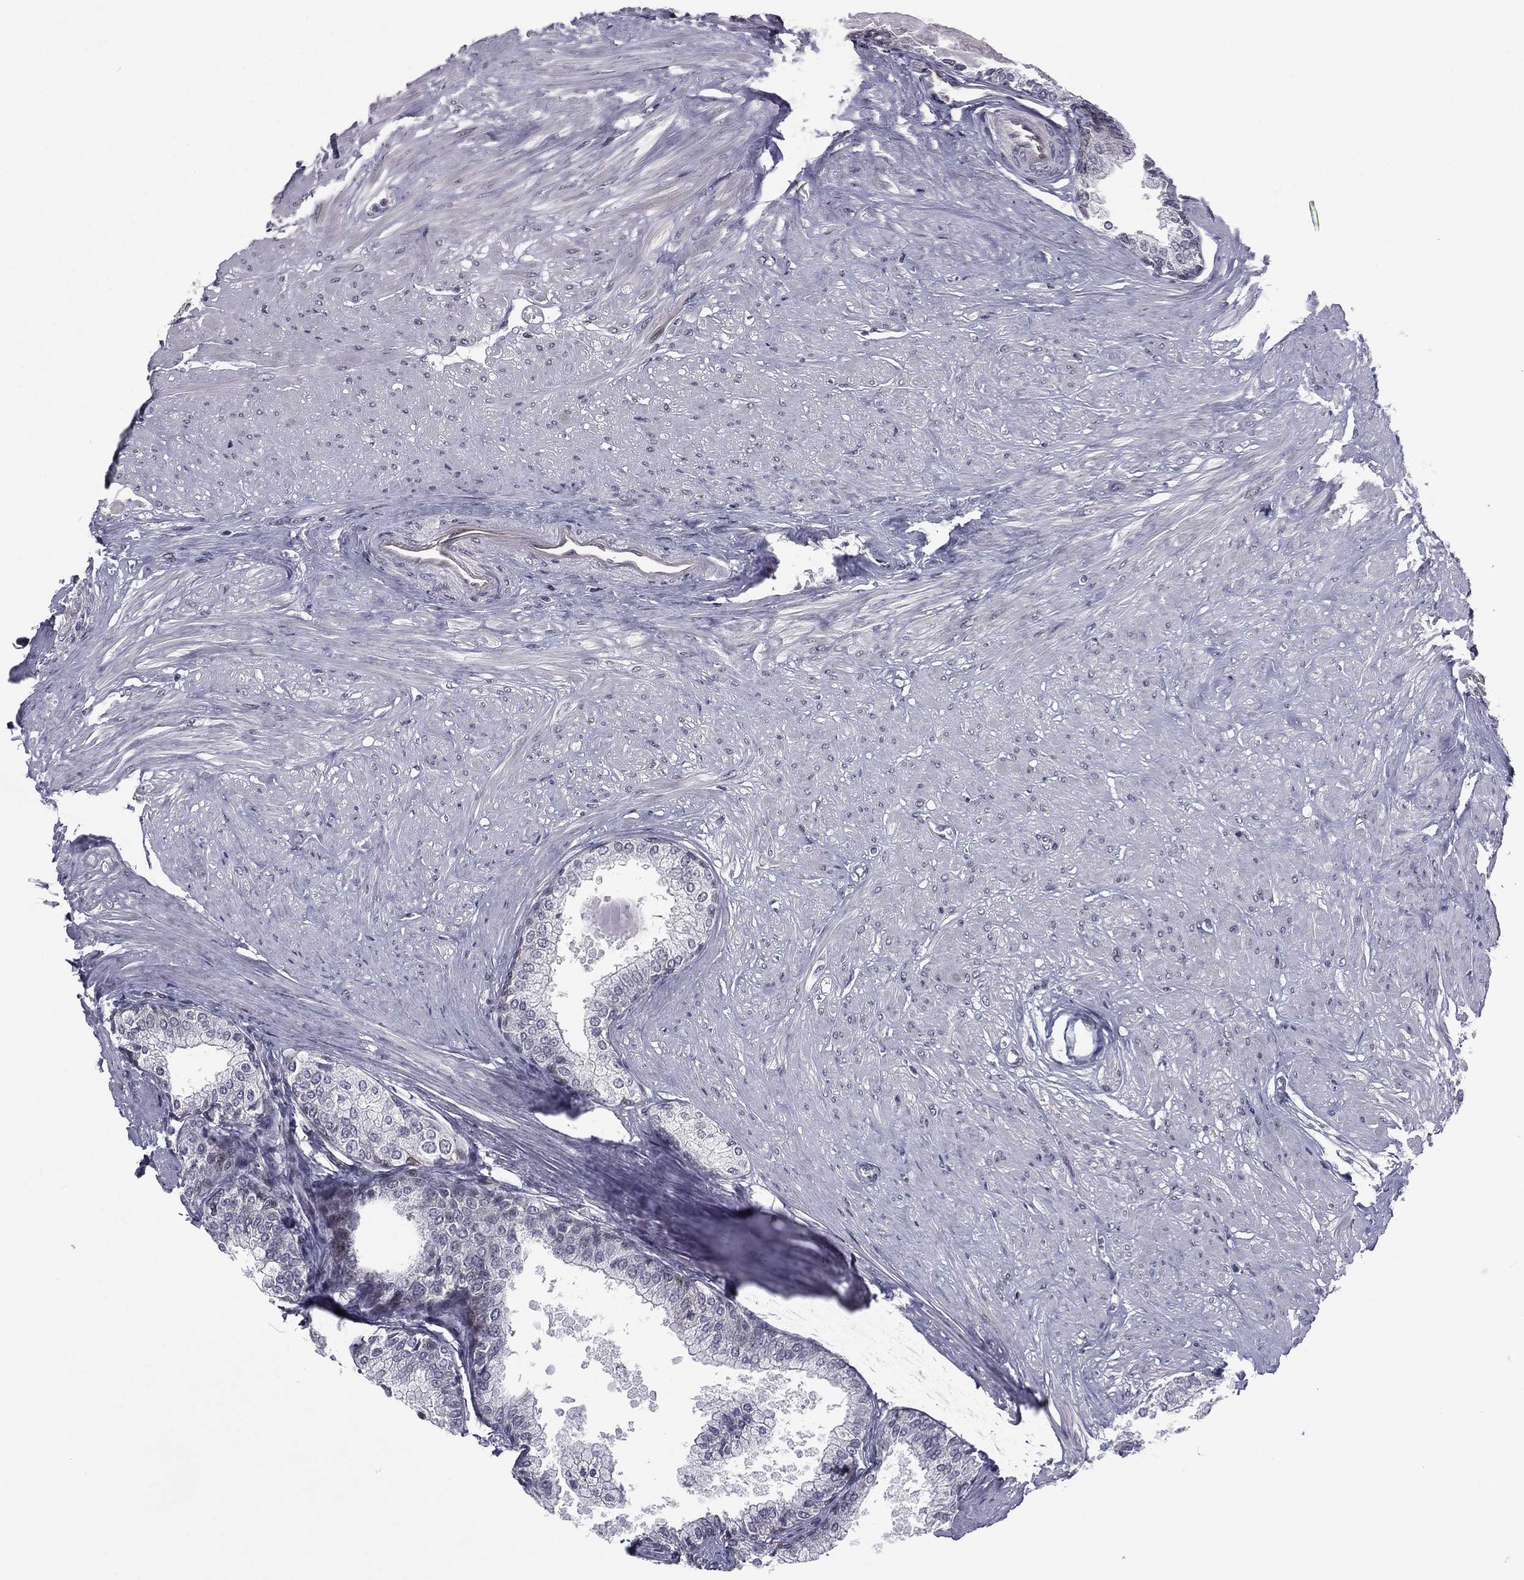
{"staining": {"intensity": "negative", "quantity": "none", "location": "none"}, "tissue": "prostate", "cell_type": "Glandular cells", "image_type": "normal", "snomed": [{"axis": "morphology", "description": "Normal tissue, NOS"}, {"axis": "topography", "description": "Prostate"}], "caption": "Immunohistochemical staining of unremarkable prostate shows no significant staining in glandular cells.", "gene": "ACTRT2", "patient": {"sex": "male", "age": 63}}